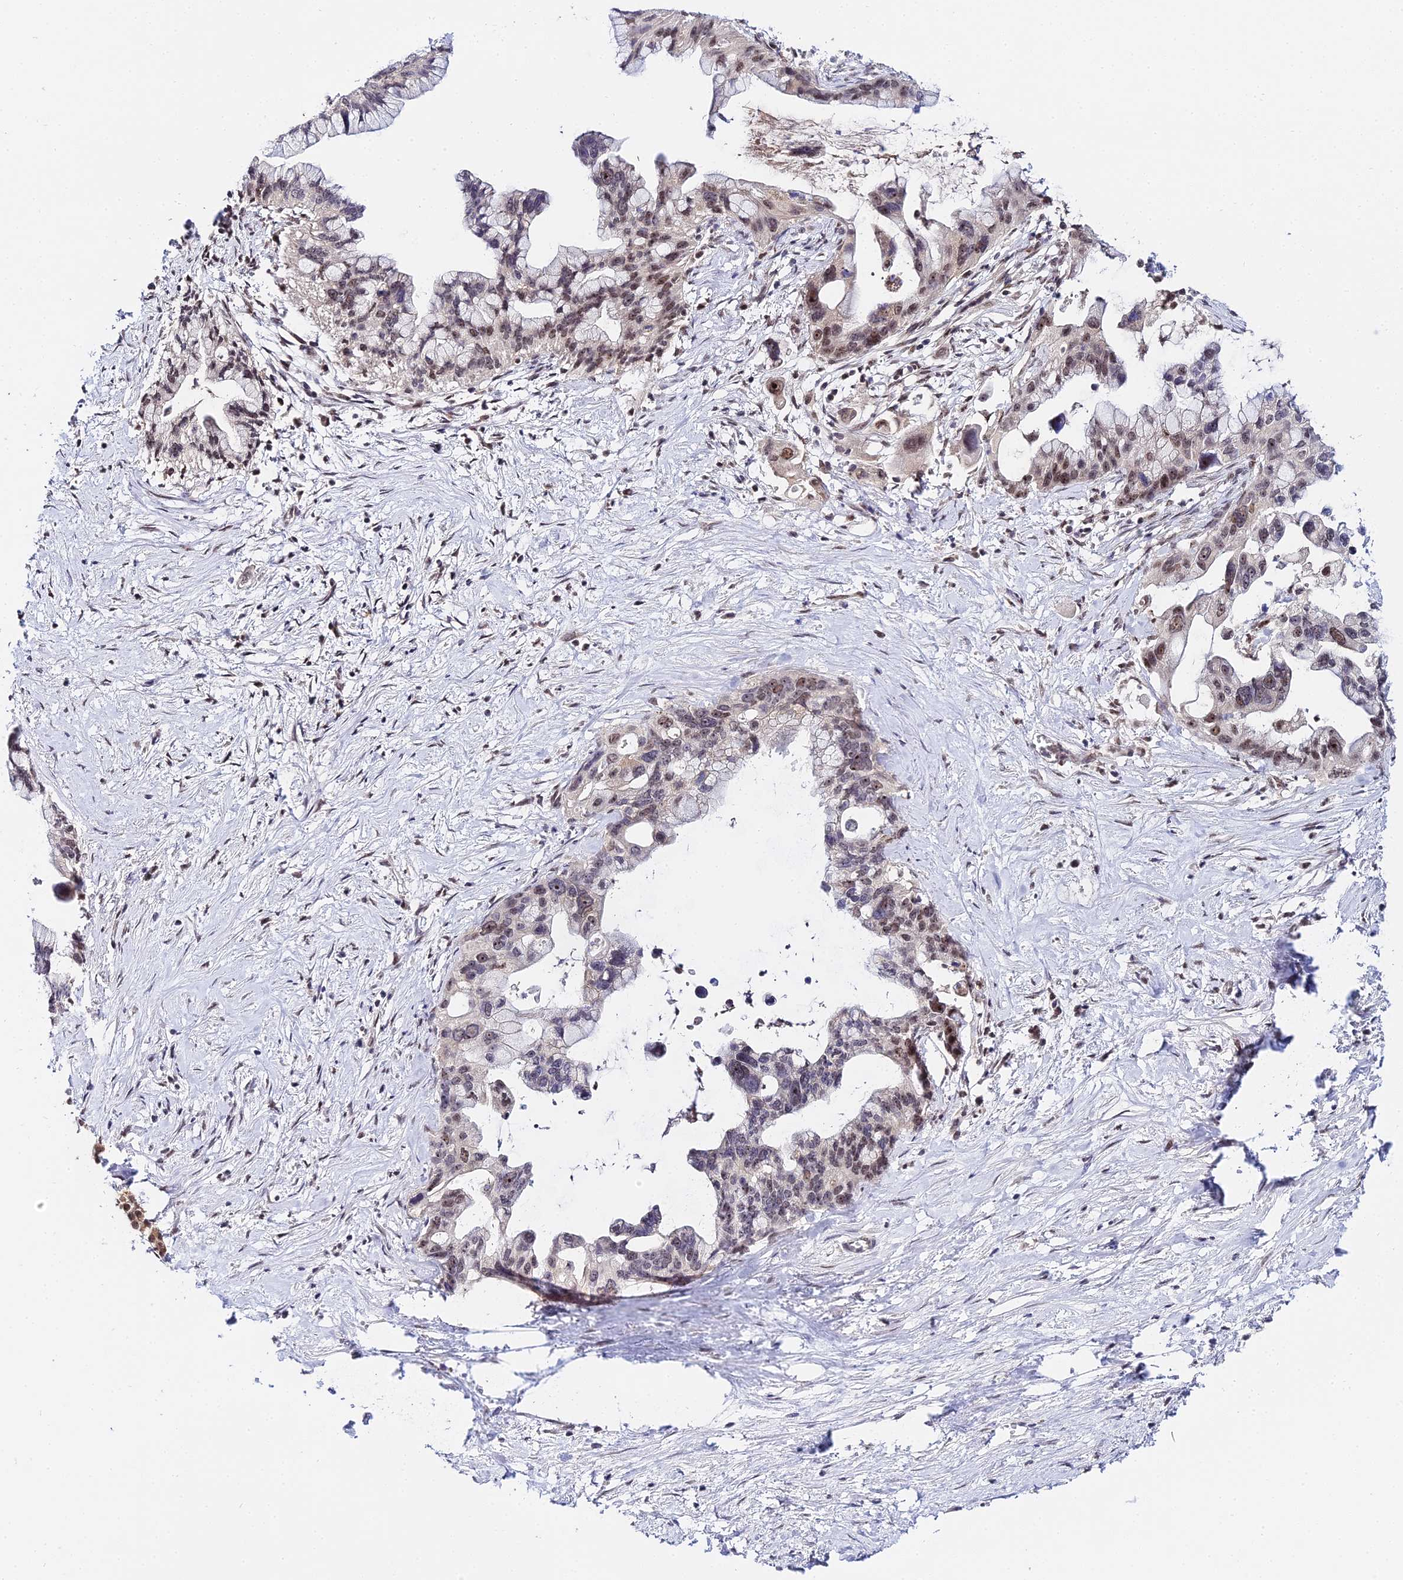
{"staining": {"intensity": "moderate", "quantity": ">75%", "location": "nuclear"}, "tissue": "pancreatic cancer", "cell_type": "Tumor cells", "image_type": "cancer", "snomed": [{"axis": "morphology", "description": "Adenocarcinoma, NOS"}, {"axis": "topography", "description": "Pancreas"}], "caption": "This image reveals immunohistochemistry (IHC) staining of human pancreatic cancer, with medium moderate nuclear positivity in approximately >75% of tumor cells.", "gene": "EXOSC3", "patient": {"sex": "female", "age": 83}}